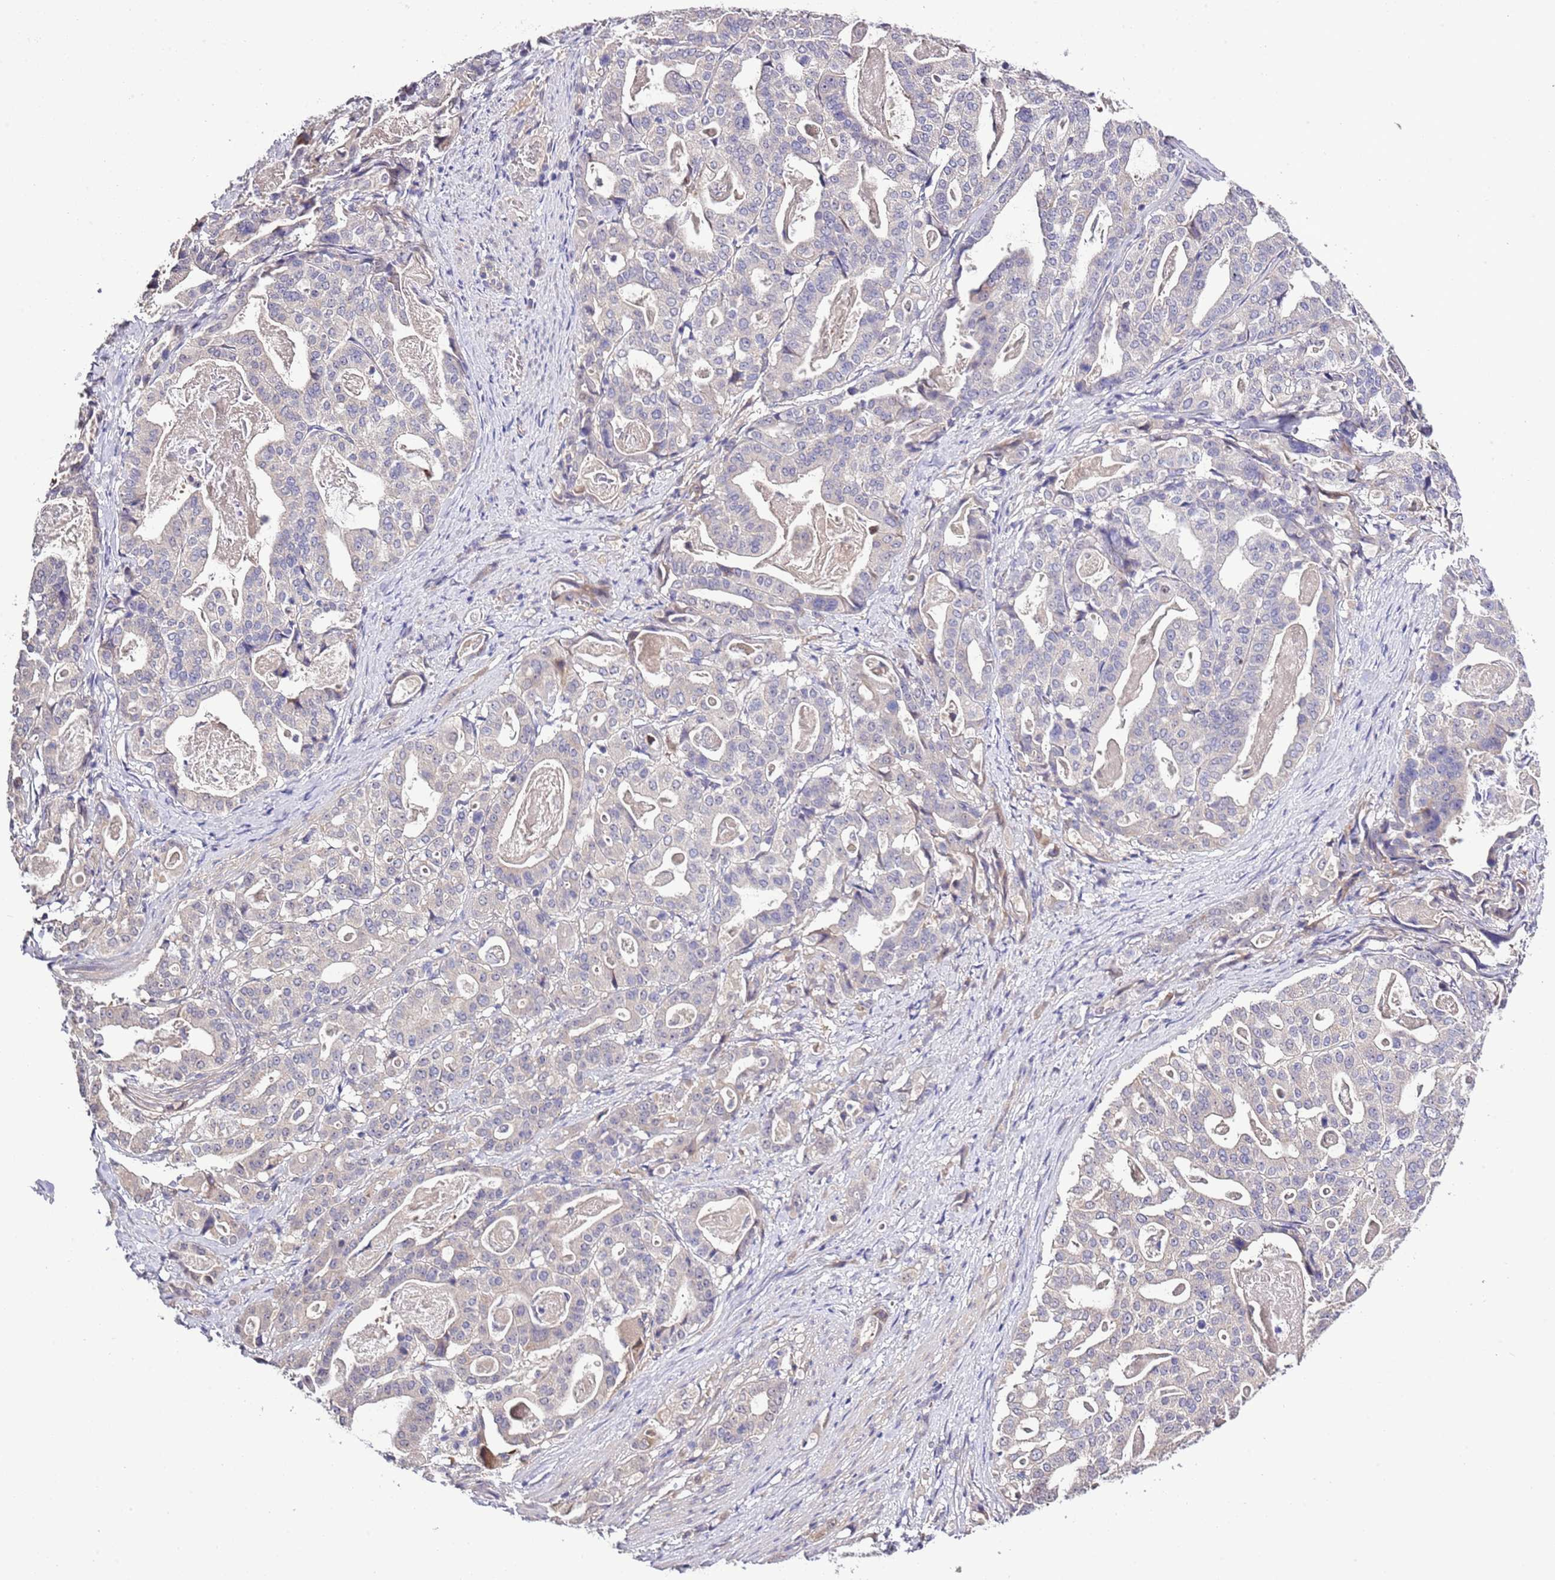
{"staining": {"intensity": "negative", "quantity": "none", "location": "none"}, "tissue": "stomach cancer", "cell_type": "Tumor cells", "image_type": "cancer", "snomed": [{"axis": "morphology", "description": "Adenocarcinoma, NOS"}, {"axis": "topography", "description": "Stomach"}], "caption": "Tumor cells are negative for brown protein staining in stomach cancer.", "gene": "LIPJ", "patient": {"sex": "male", "age": 48}}